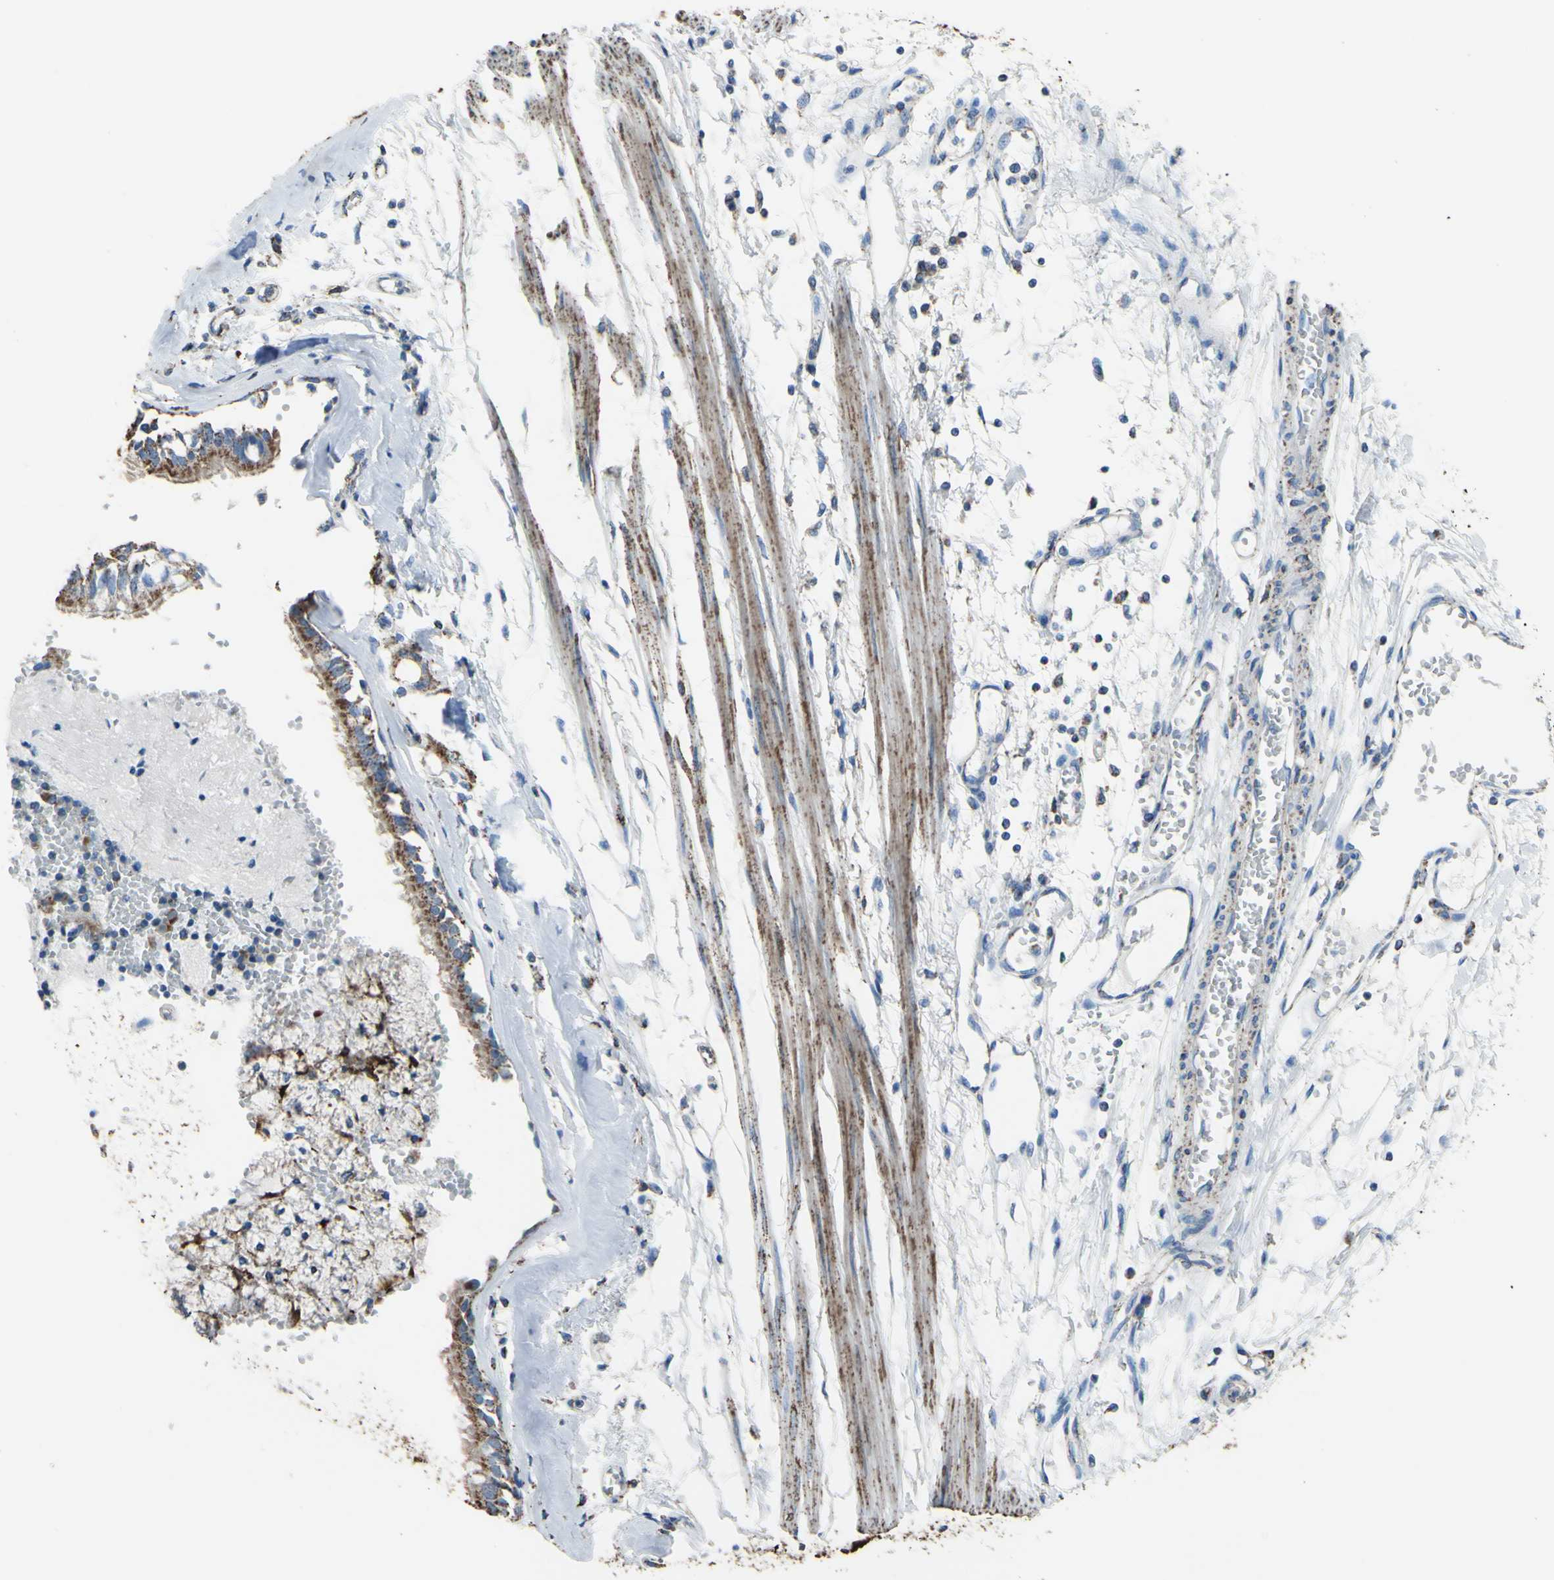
{"staining": {"intensity": "moderate", "quantity": ">75%", "location": "cytoplasmic/membranous"}, "tissue": "bronchus", "cell_type": "Respiratory epithelial cells", "image_type": "normal", "snomed": [{"axis": "morphology", "description": "Normal tissue, NOS"}, {"axis": "topography", "description": "Bronchus"}, {"axis": "topography", "description": "Lung"}], "caption": "IHC image of unremarkable bronchus: human bronchus stained using immunohistochemistry (IHC) displays medium levels of moderate protein expression localized specifically in the cytoplasmic/membranous of respiratory epithelial cells, appearing as a cytoplasmic/membranous brown color.", "gene": "CMKLR2", "patient": {"sex": "female", "age": 56}}